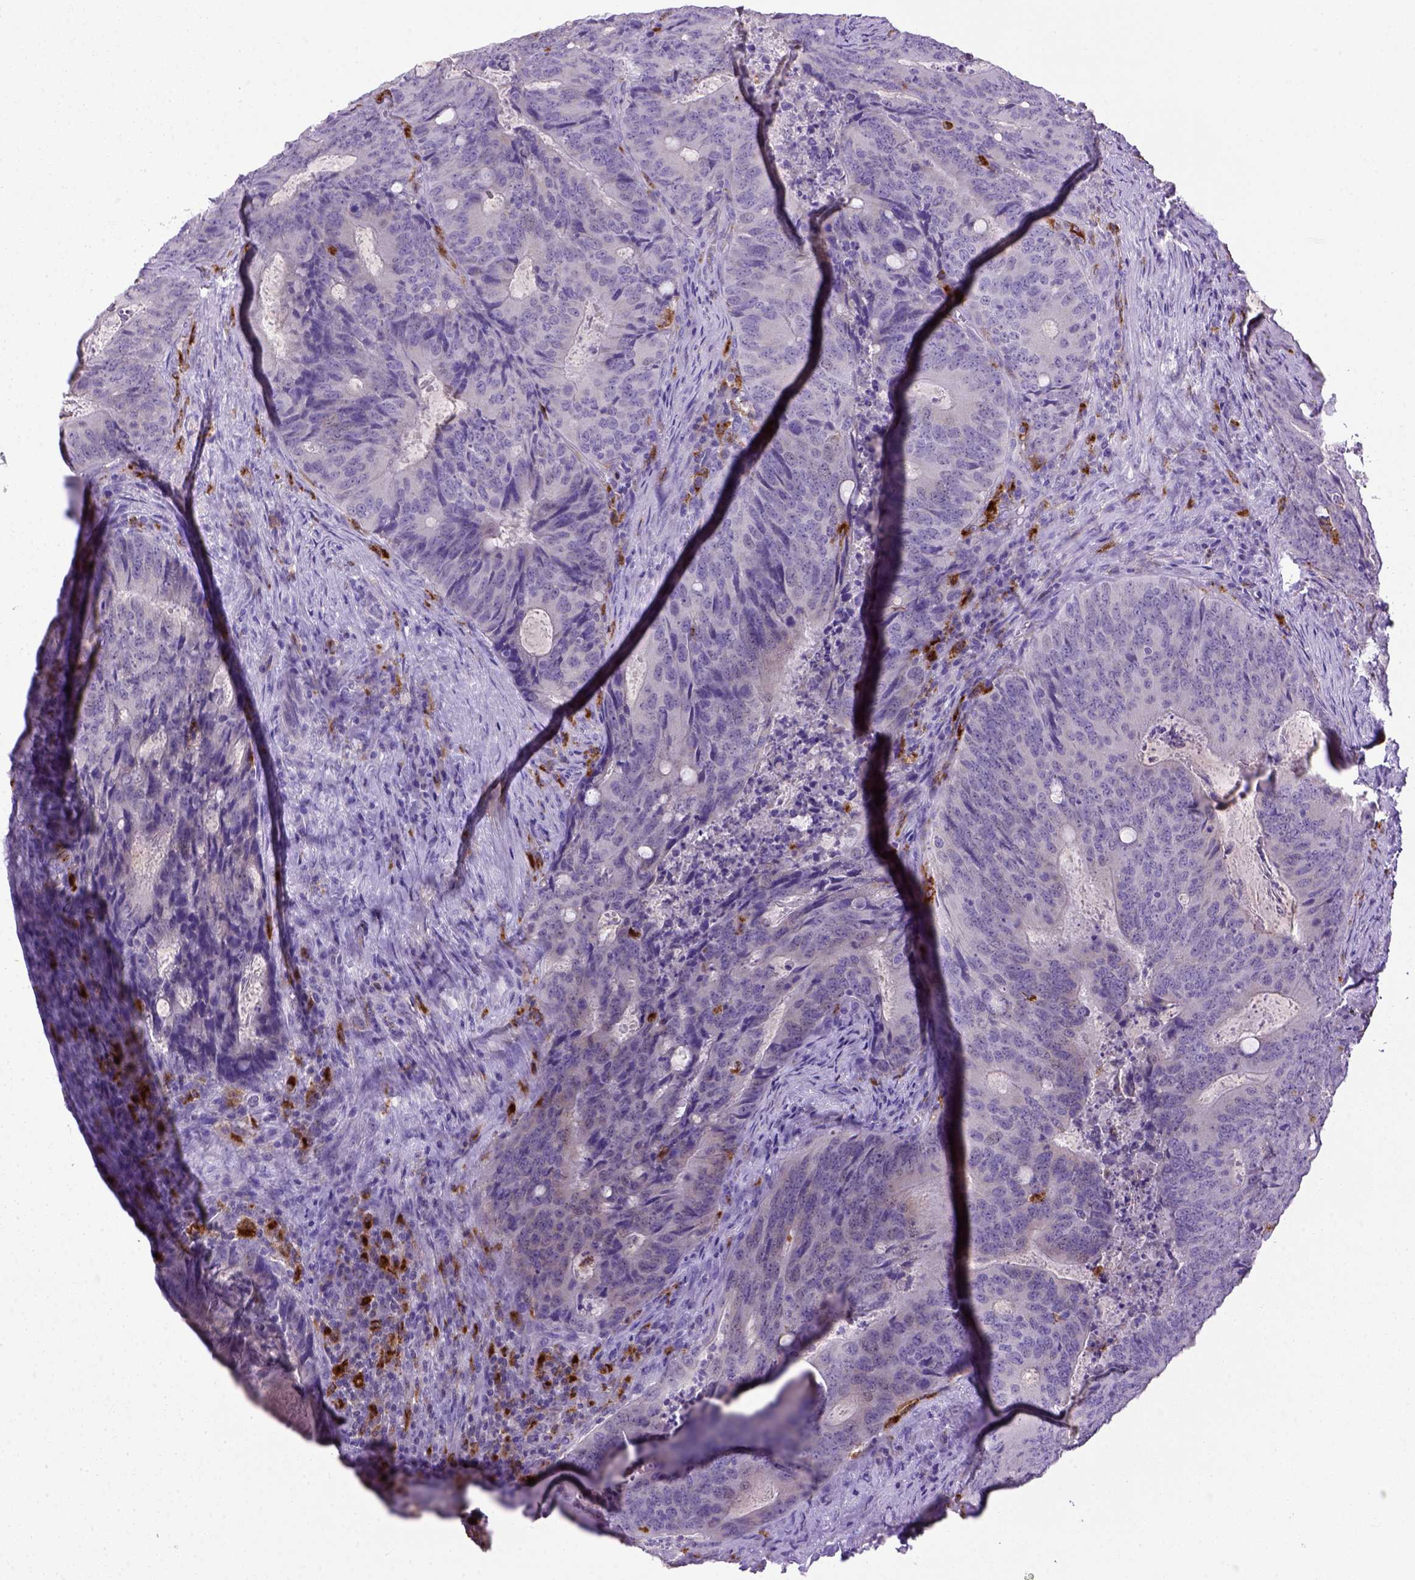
{"staining": {"intensity": "negative", "quantity": "none", "location": "none"}, "tissue": "colorectal cancer", "cell_type": "Tumor cells", "image_type": "cancer", "snomed": [{"axis": "morphology", "description": "Adenocarcinoma, NOS"}, {"axis": "topography", "description": "Colon"}], "caption": "High magnification brightfield microscopy of adenocarcinoma (colorectal) stained with DAB (3,3'-diaminobenzidine) (brown) and counterstained with hematoxylin (blue): tumor cells show no significant expression.", "gene": "CD68", "patient": {"sex": "male", "age": 67}}